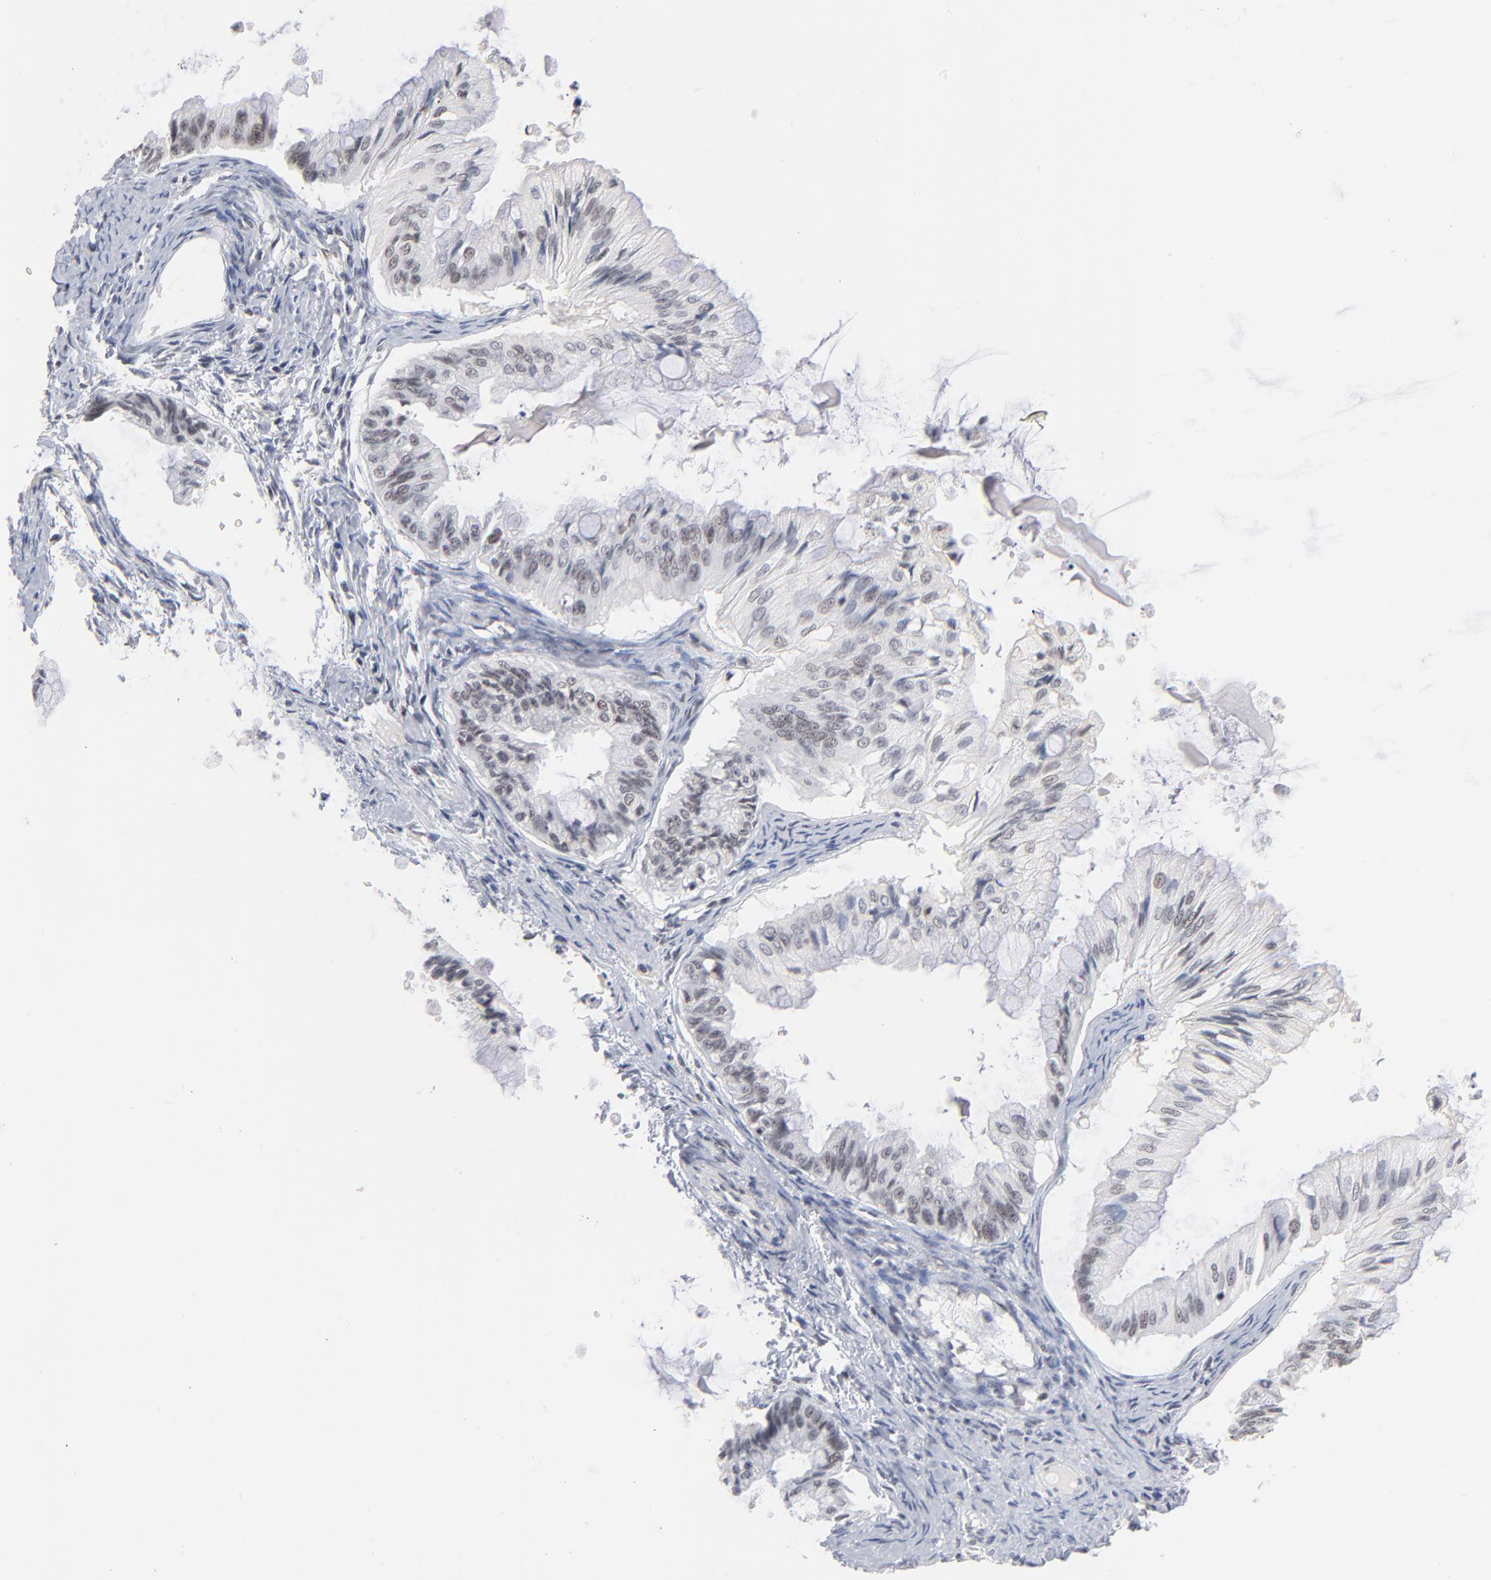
{"staining": {"intensity": "negative", "quantity": "none", "location": "none"}, "tissue": "ovarian cancer", "cell_type": "Tumor cells", "image_type": "cancer", "snomed": [{"axis": "morphology", "description": "Cystadenocarcinoma, mucinous, NOS"}, {"axis": "topography", "description": "Ovary"}], "caption": "A photomicrograph of ovarian cancer stained for a protein reveals no brown staining in tumor cells. The staining was performed using DAB (3,3'-diaminobenzidine) to visualize the protein expression in brown, while the nuclei were stained in blue with hematoxylin (Magnification: 20x).", "gene": "ZNF143", "patient": {"sex": "female", "age": 57}}